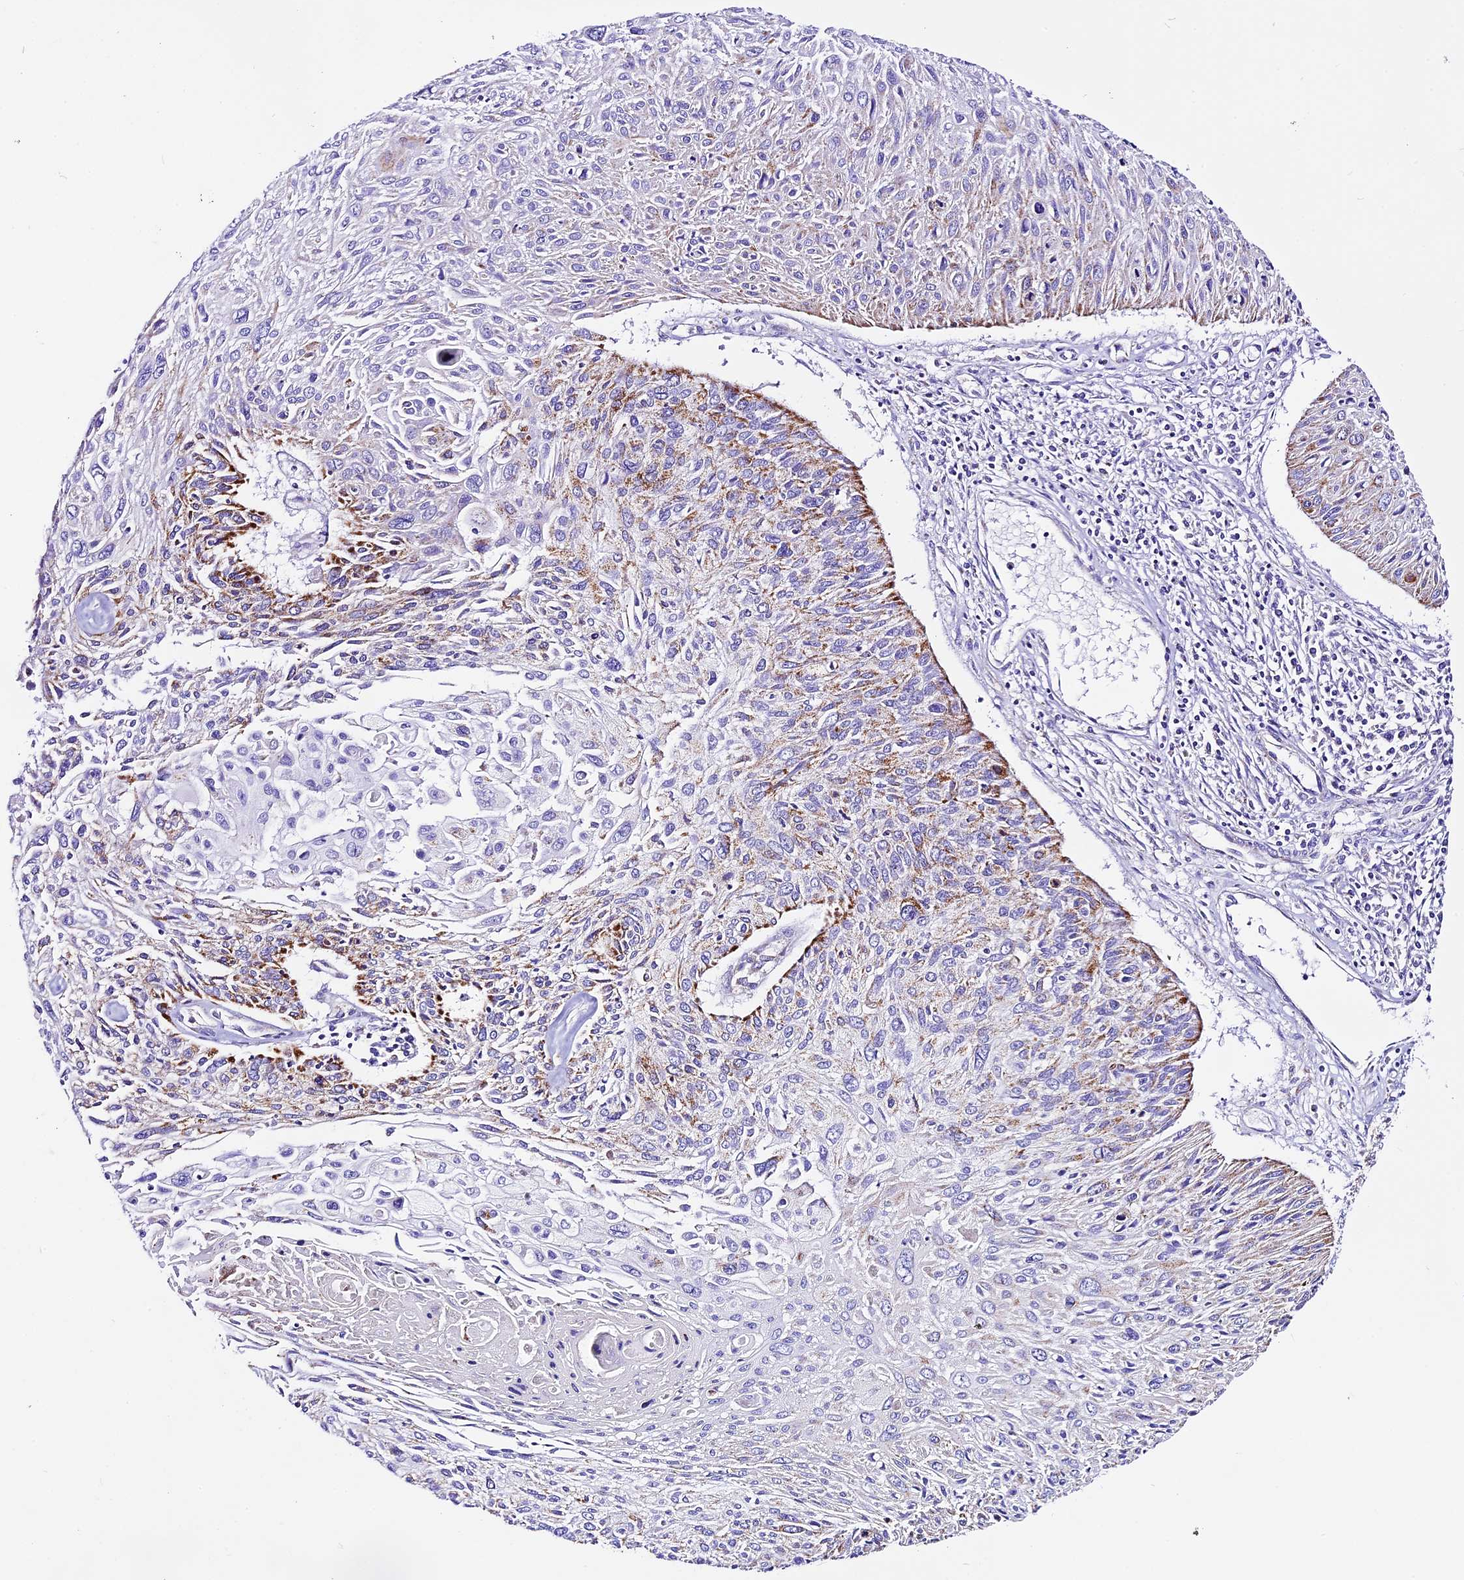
{"staining": {"intensity": "moderate", "quantity": "<25%", "location": "cytoplasmic/membranous"}, "tissue": "cervical cancer", "cell_type": "Tumor cells", "image_type": "cancer", "snomed": [{"axis": "morphology", "description": "Squamous cell carcinoma, NOS"}, {"axis": "topography", "description": "Cervix"}], "caption": "DAB (3,3'-diaminobenzidine) immunohistochemical staining of cervical squamous cell carcinoma demonstrates moderate cytoplasmic/membranous protein staining in about <25% of tumor cells. (Stains: DAB (3,3'-diaminobenzidine) in brown, nuclei in blue, Microscopy: brightfield microscopy at high magnification).", "gene": "DCAF5", "patient": {"sex": "female", "age": 51}}